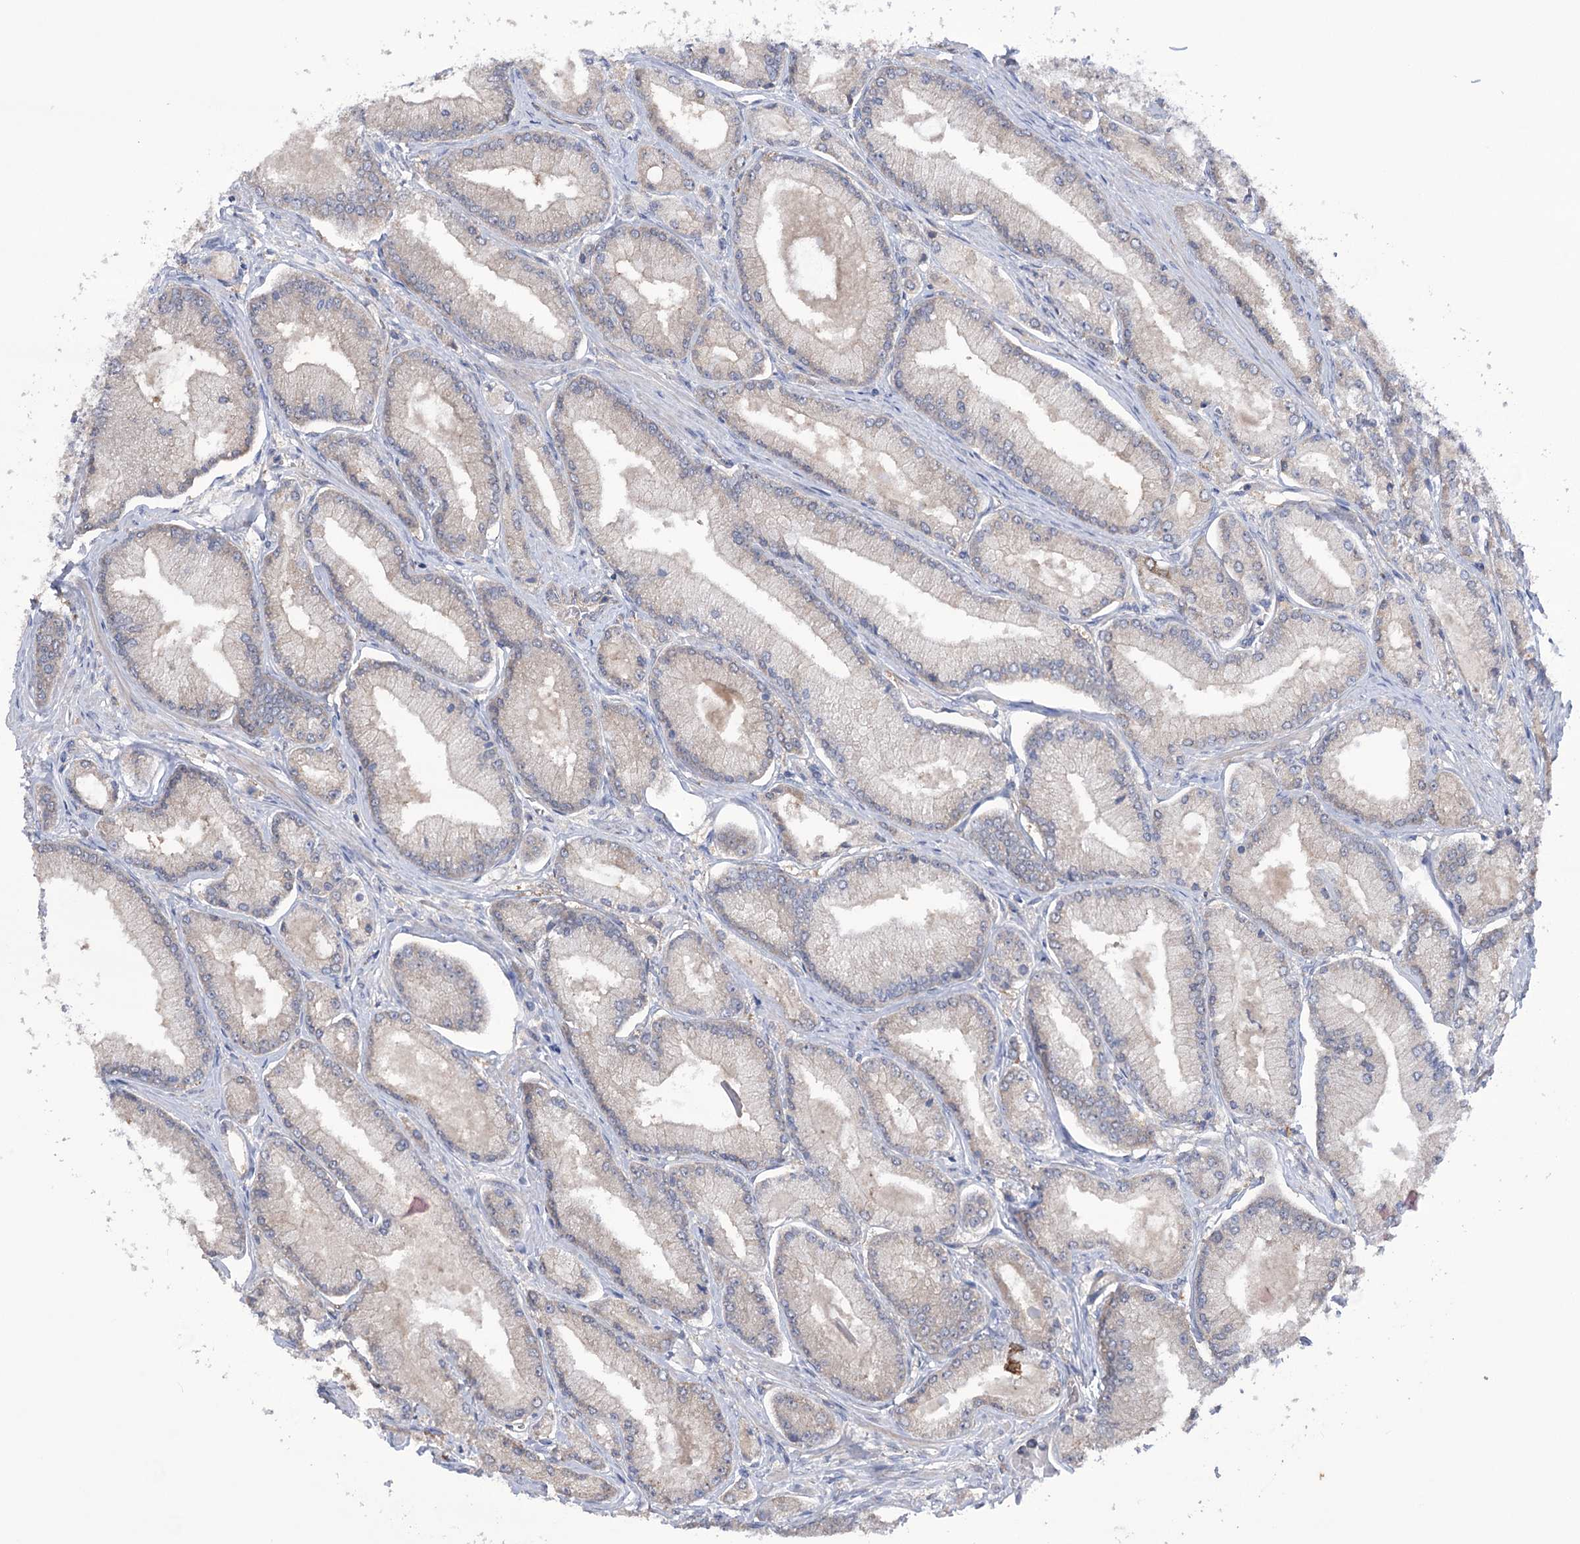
{"staining": {"intensity": "negative", "quantity": "none", "location": "none"}, "tissue": "prostate cancer", "cell_type": "Tumor cells", "image_type": "cancer", "snomed": [{"axis": "morphology", "description": "Adenocarcinoma, Low grade"}, {"axis": "topography", "description": "Prostate"}], "caption": "Tumor cells are negative for brown protein staining in prostate cancer.", "gene": "TRIM71", "patient": {"sex": "male", "age": 74}}